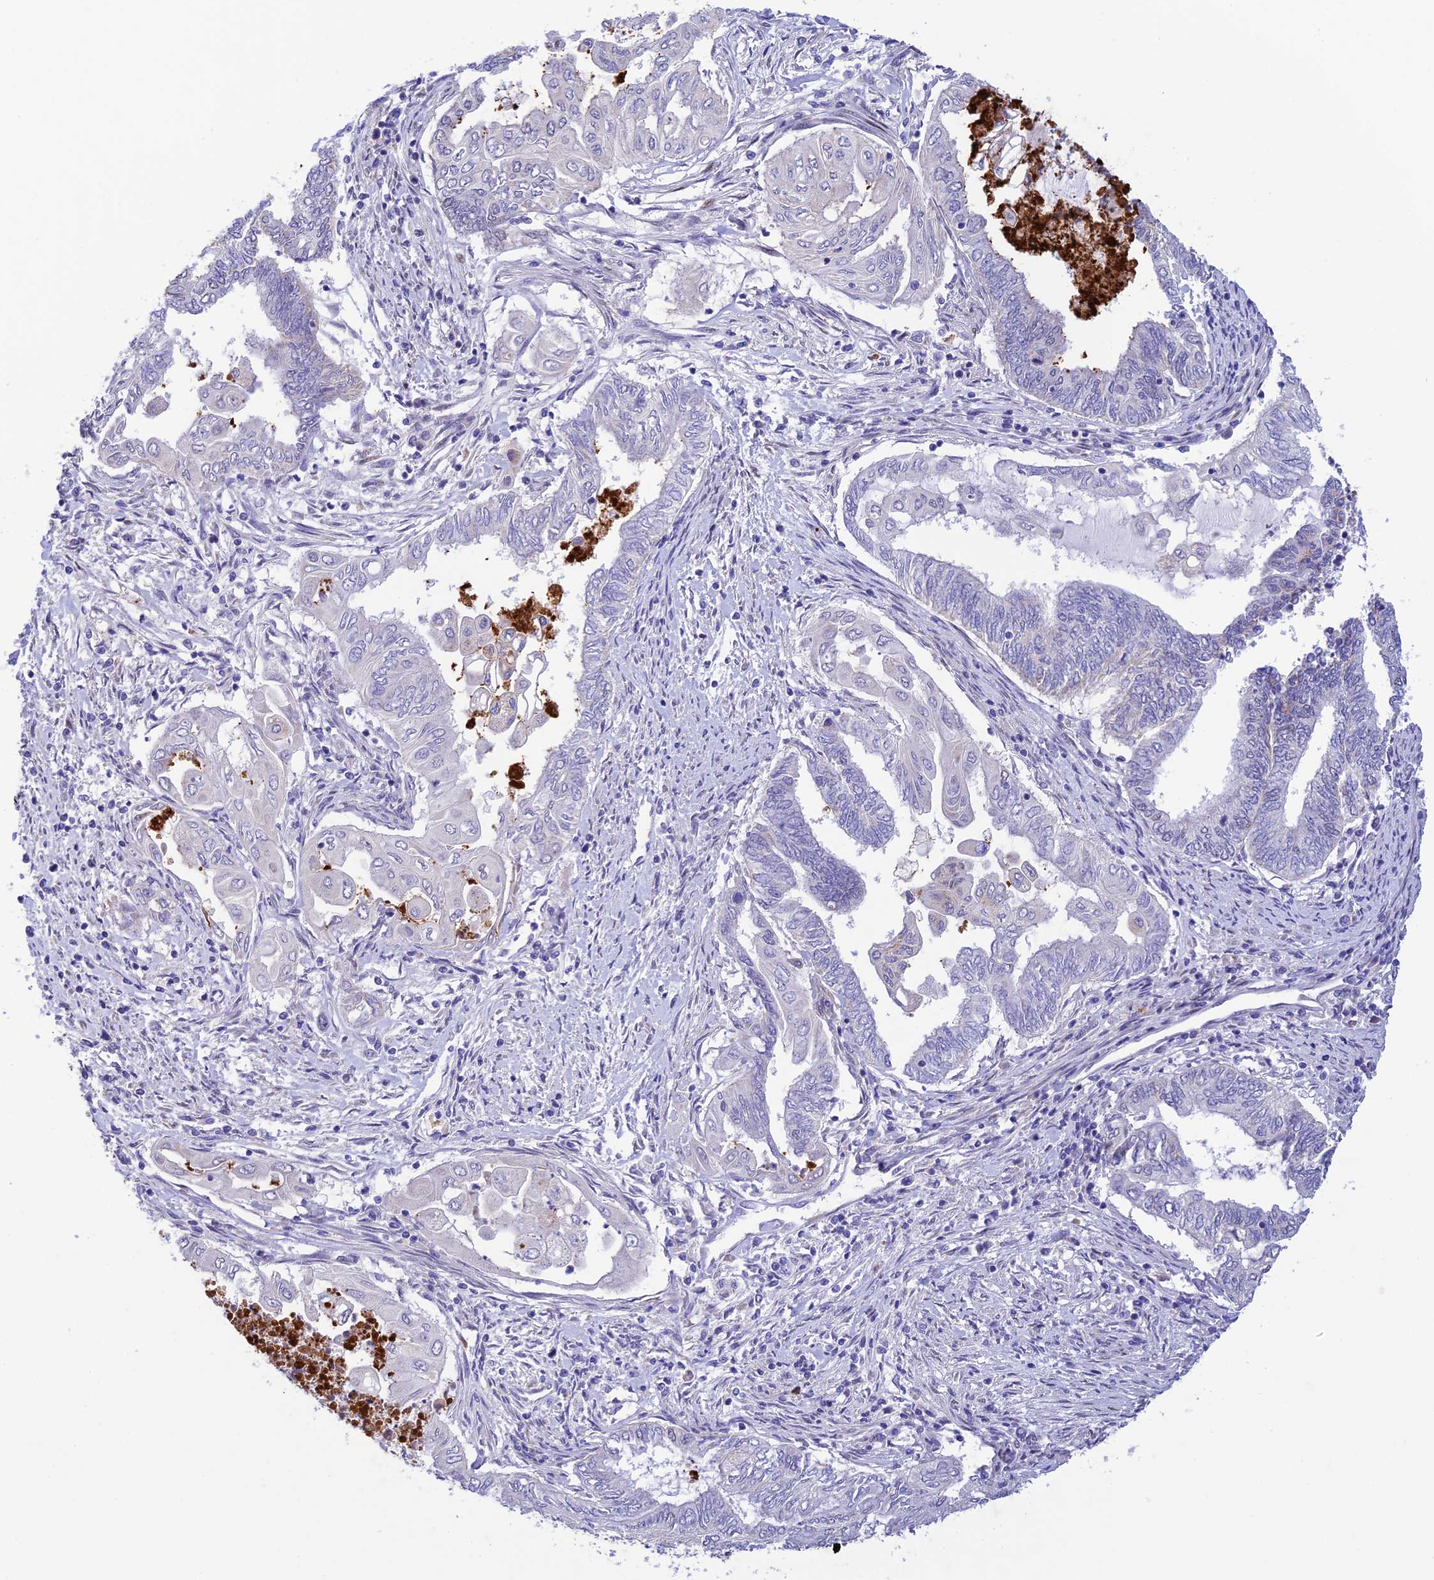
{"staining": {"intensity": "negative", "quantity": "none", "location": "none"}, "tissue": "endometrial cancer", "cell_type": "Tumor cells", "image_type": "cancer", "snomed": [{"axis": "morphology", "description": "Adenocarcinoma, NOS"}, {"axis": "topography", "description": "Uterus"}, {"axis": "topography", "description": "Endometrium"}], "caption": "DAB (3,3'-diaminobenzidine) immunohistochemical staining of endometrial cancer displays no significant staining in tumor cells. Nuclei are stained in blue.", "gene": "WDR55", "patient": {"sex": "female", "age": 70}}